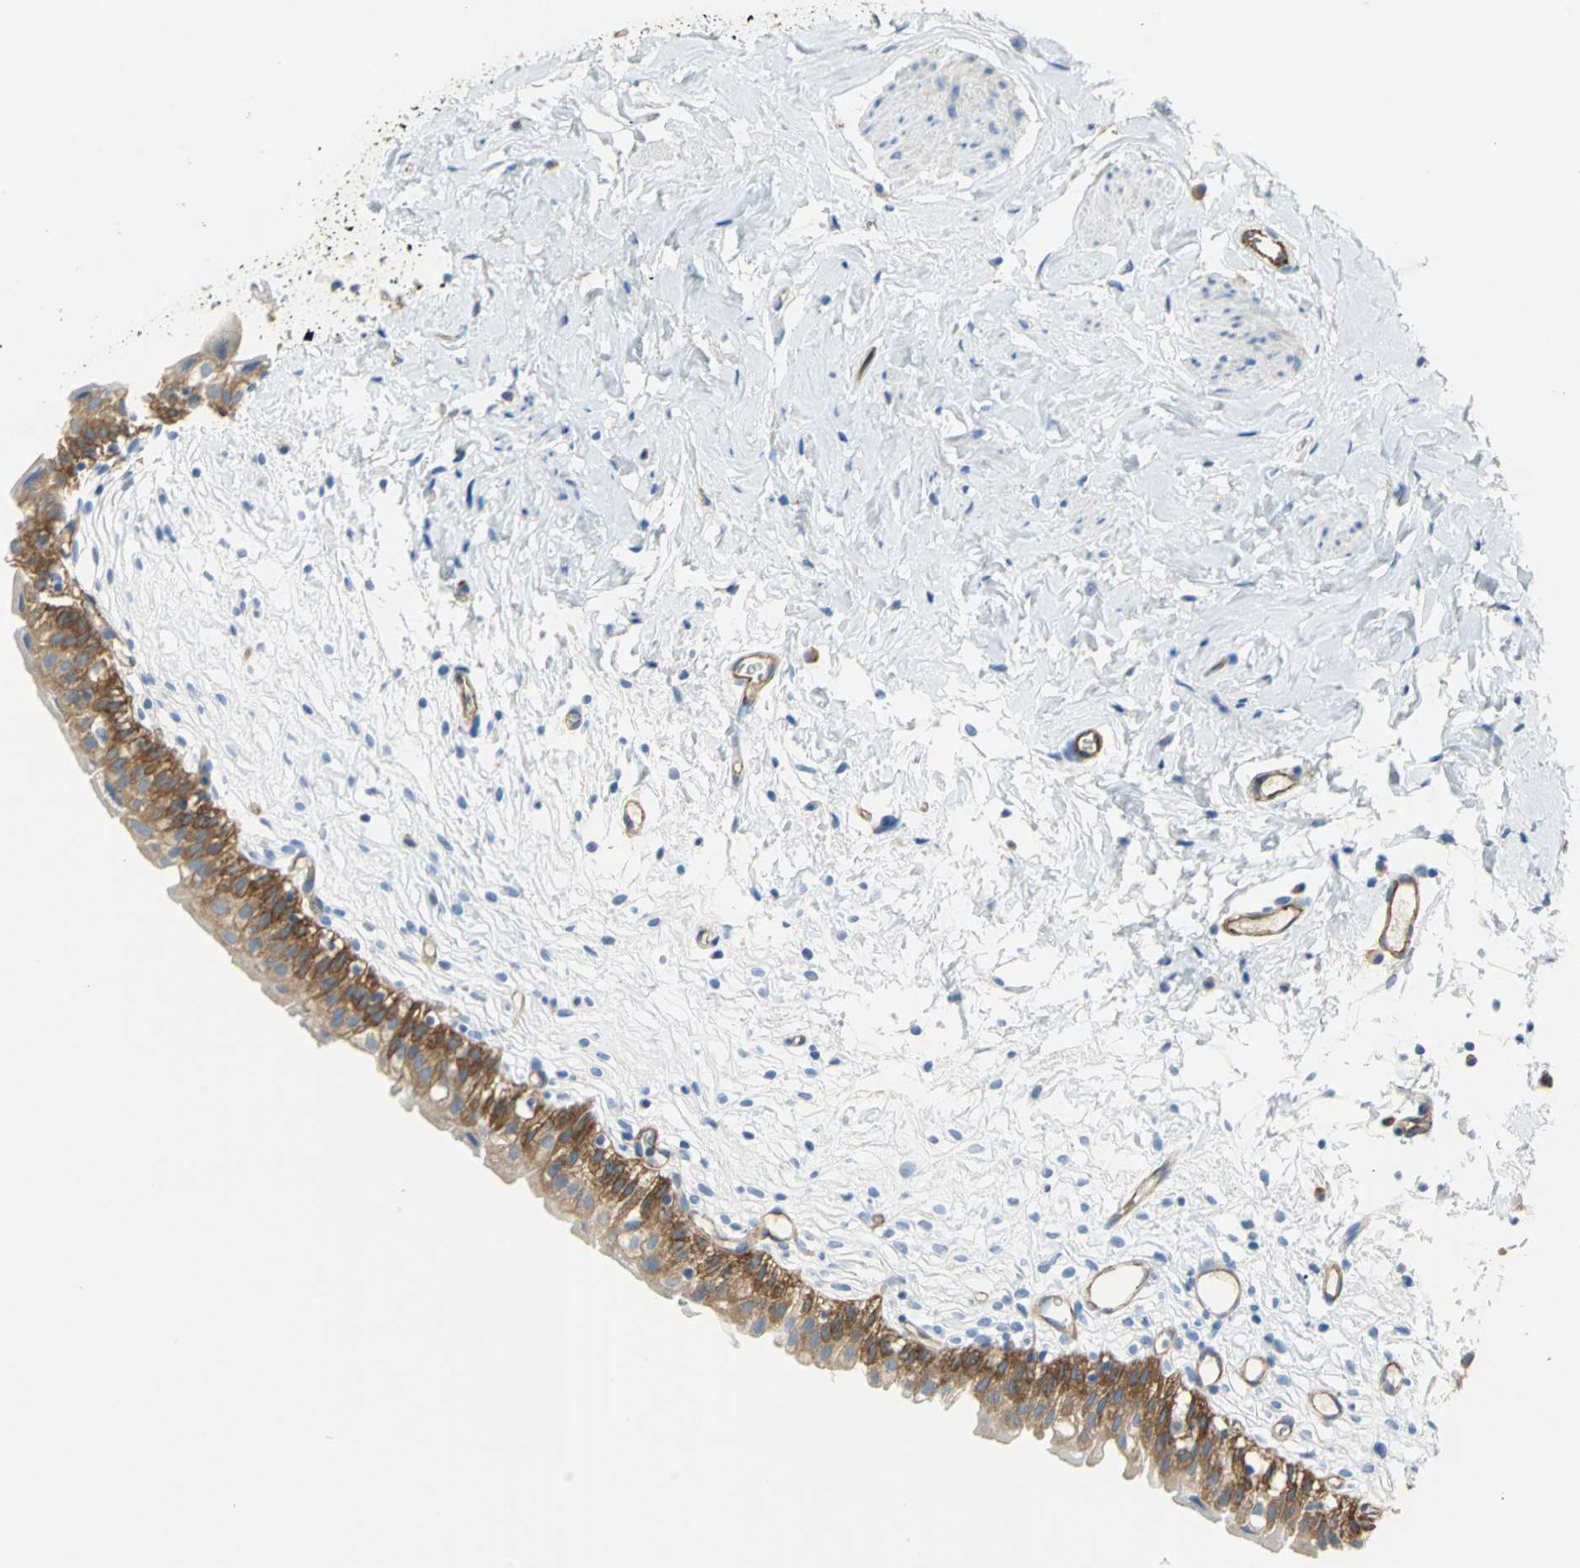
{"staining": {"intensity": "strong", "quantity": ">75%", "location": "cytoplasmic/membranous"}, "tissue": "urinary bladder", "cell_type": "Urothelial cells", "image_type": "normal", "snomed": [{"axis": "morphology", "description": "Normal tissue, NOS"}, {"axis": "topography", "description": "Urinary bladder"}], "caption": "Brown immunohistochemical staining in benign human urinary bladder exhibits strong cytoplasmic/membranous positivity in about >75% of urothelial cells.", "gene": "FLNB", "patient": {"sex": "female", "age": 80}}